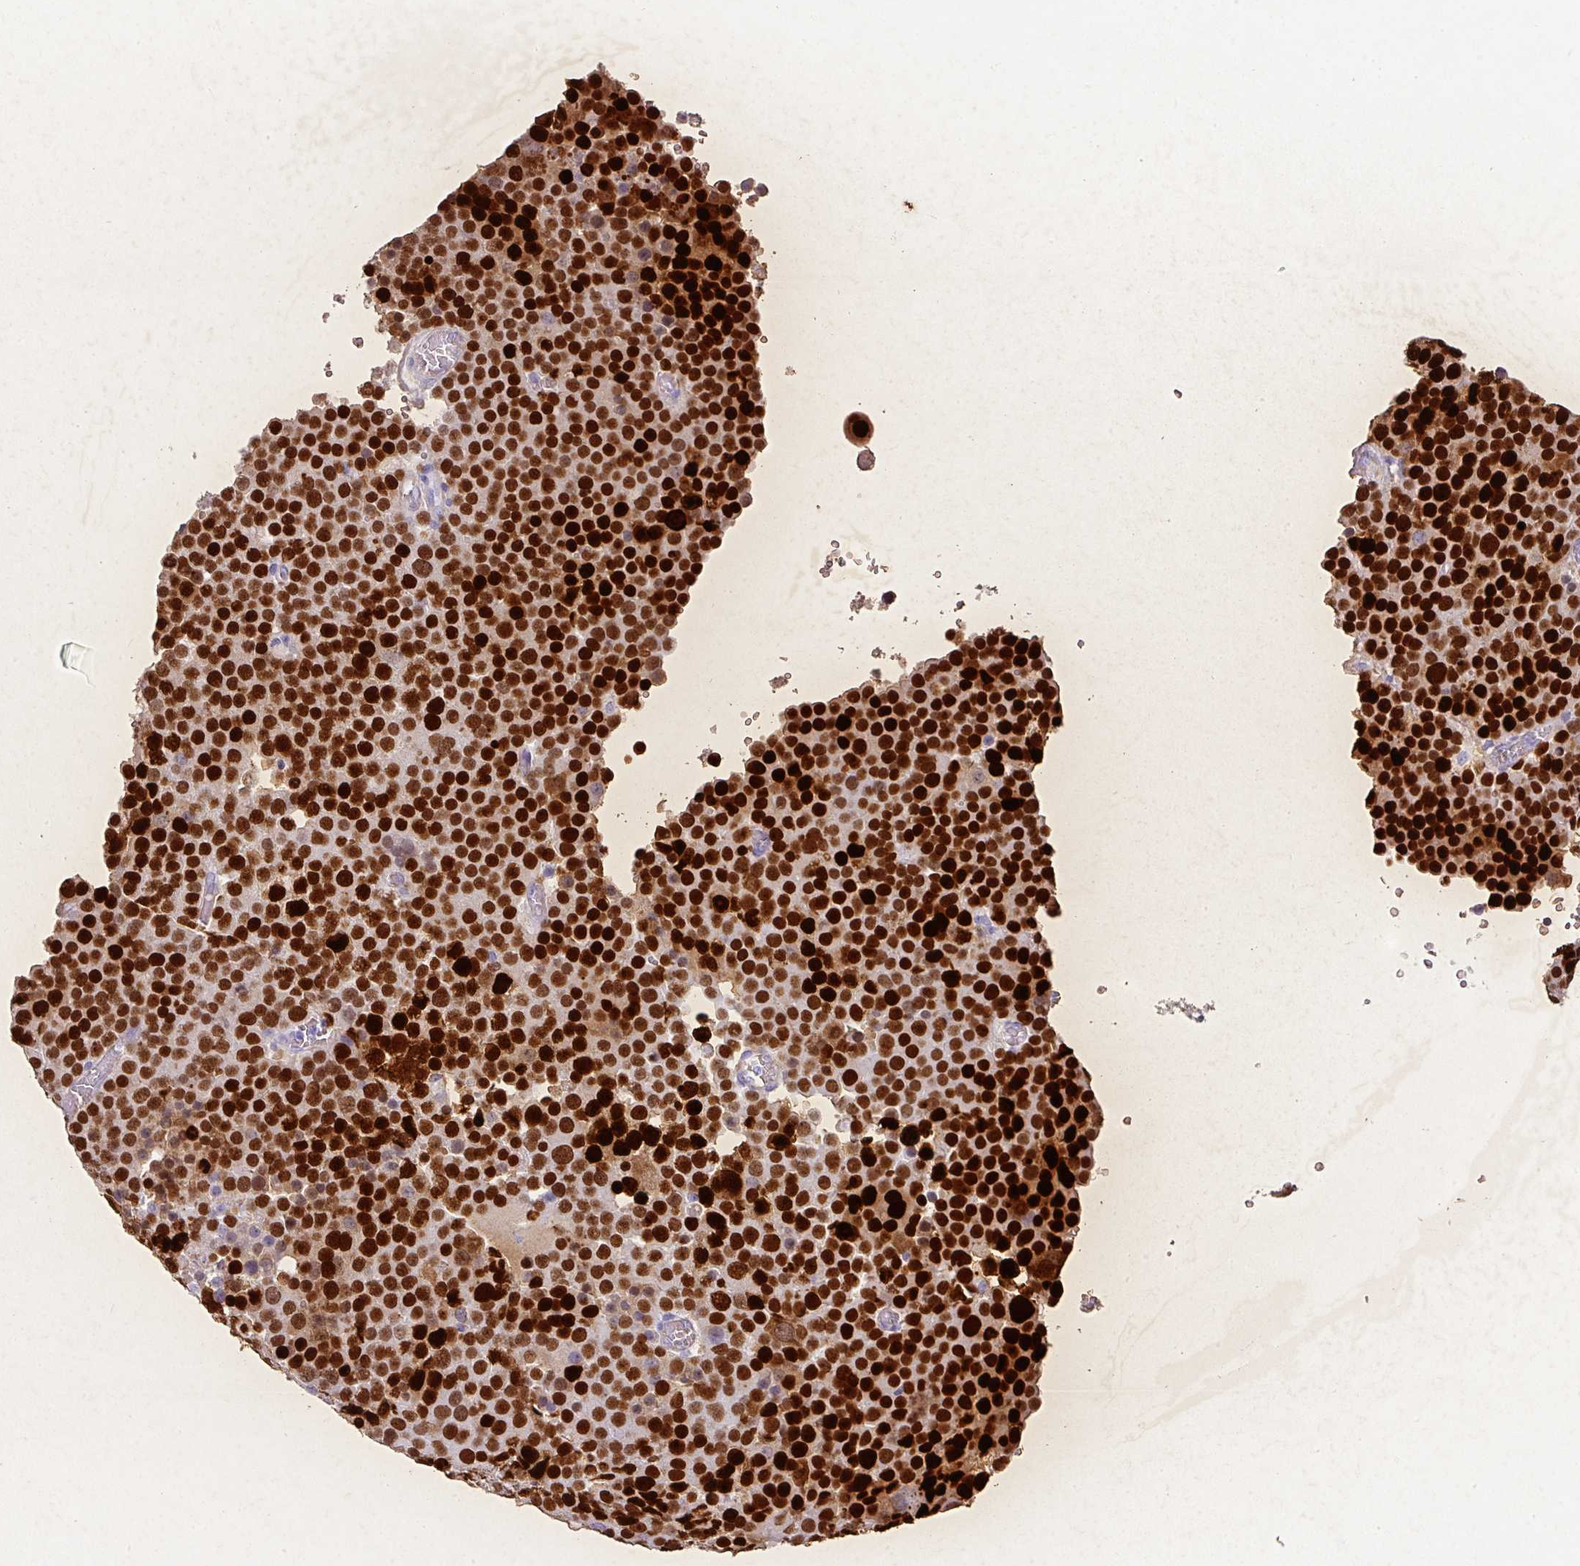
{"staining": {"intensity": "strong", "quantity": ">75%", "location": "nuclear"}, "tissue": "testis cancer", "cell_type": "Tumor cells", "image_type": "cancer", "snomed": [{"axis": "morphology", "description": "Normal tissue, NOS"}, {"axis": "morphology", "description": "Seminoma, NOS"}, {"axis": "topography", "description": "Testis"}], "caption": "Human testis cancer (seminoma) stained for a protein (brown) displays strong nuclear positive staining in approximately >75% of tumor cells.", "gene": "VCX2", "patient": {"sex": "male", "age": 71}}